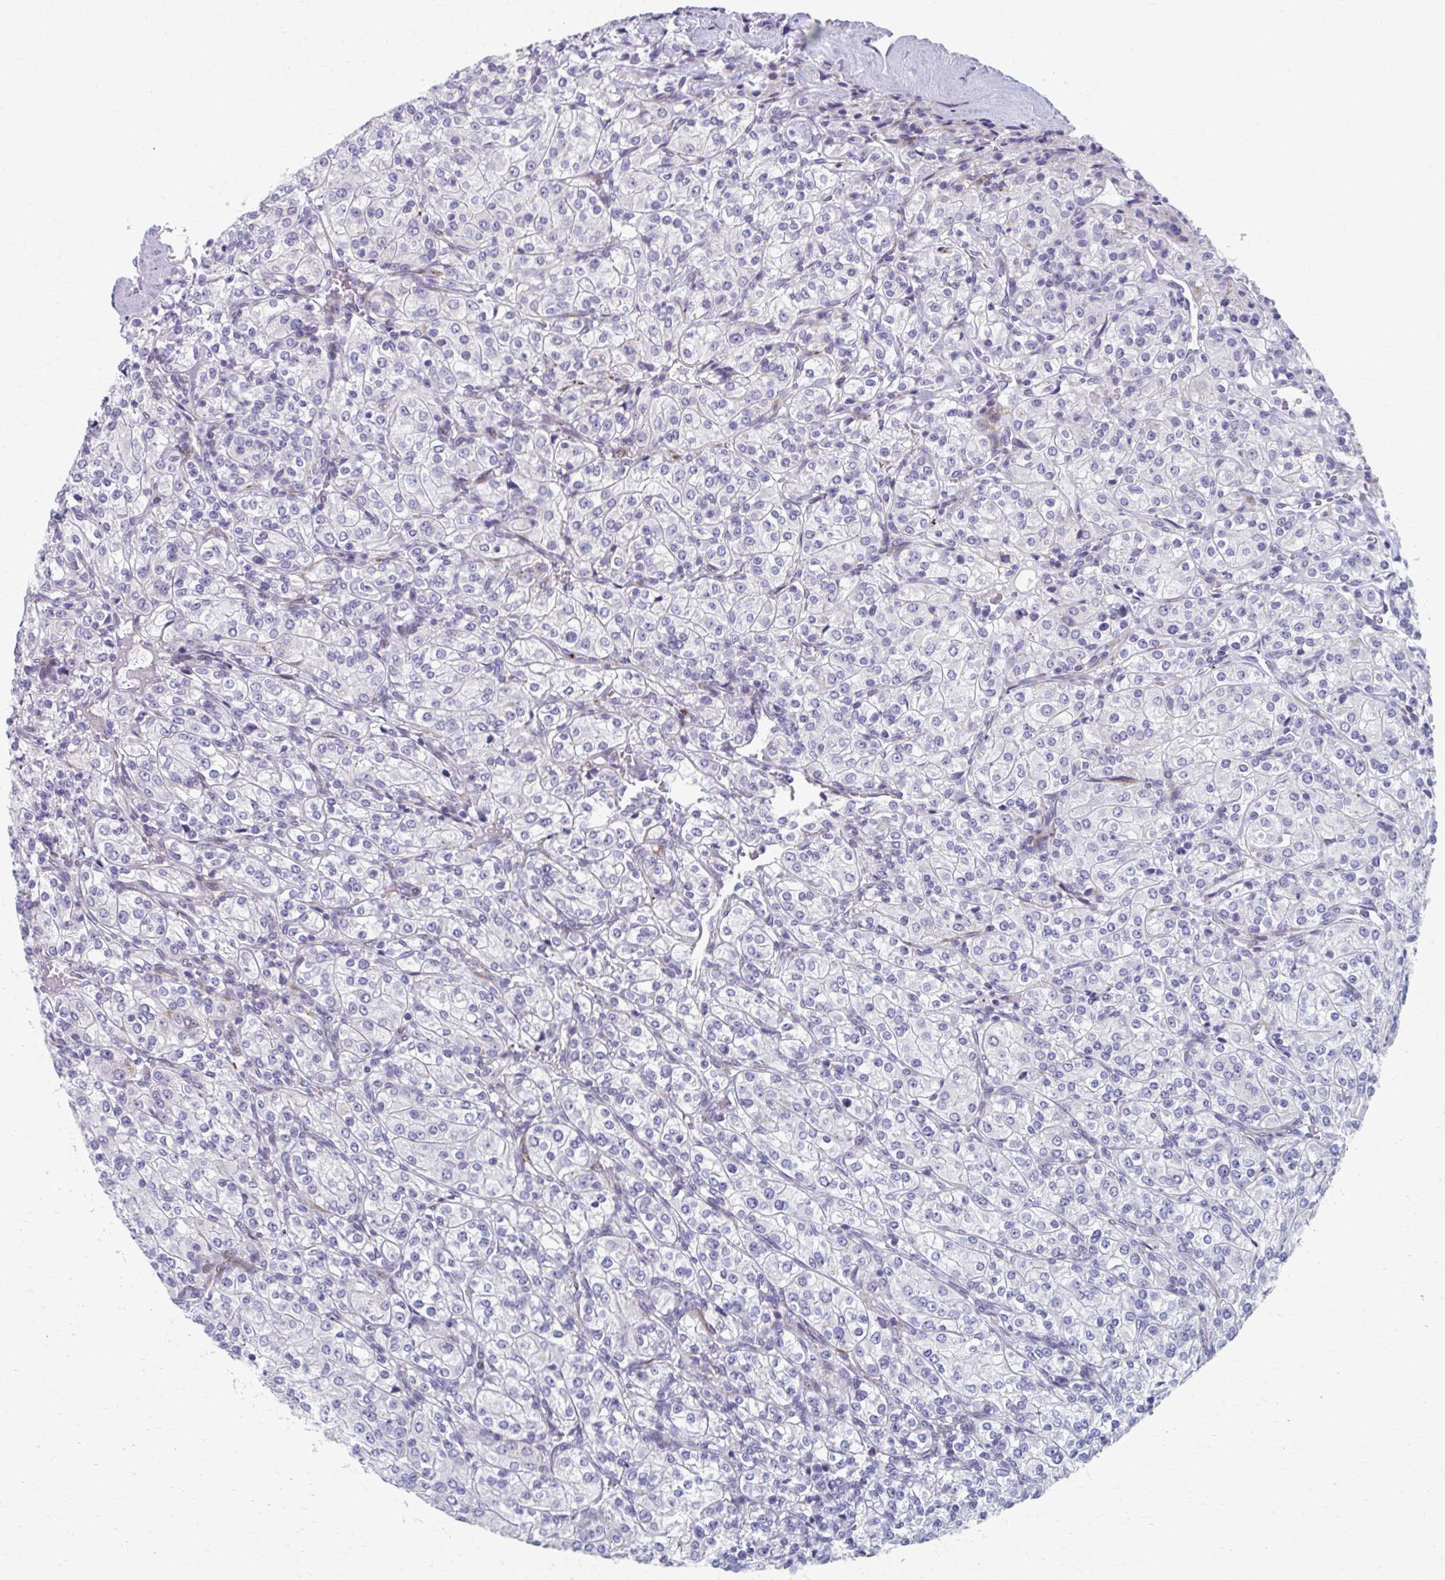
{"staining": {"intensity": "negative", "quantity": "none", "location": "none"}, "tissue": "renal cancer", "cell_type": "Tumor cells", "image_type": "cancer", "snomed": [{"axis": "morphology", "description": "Adenocarcinoma, NOS"}, {"axis": "topography", "description": "Kidney"}], "caption": "Tumor cells show no significant staining in renal cancer.", "gene": "OLFM2", "patient": {"sex": "male", "age": 77}}